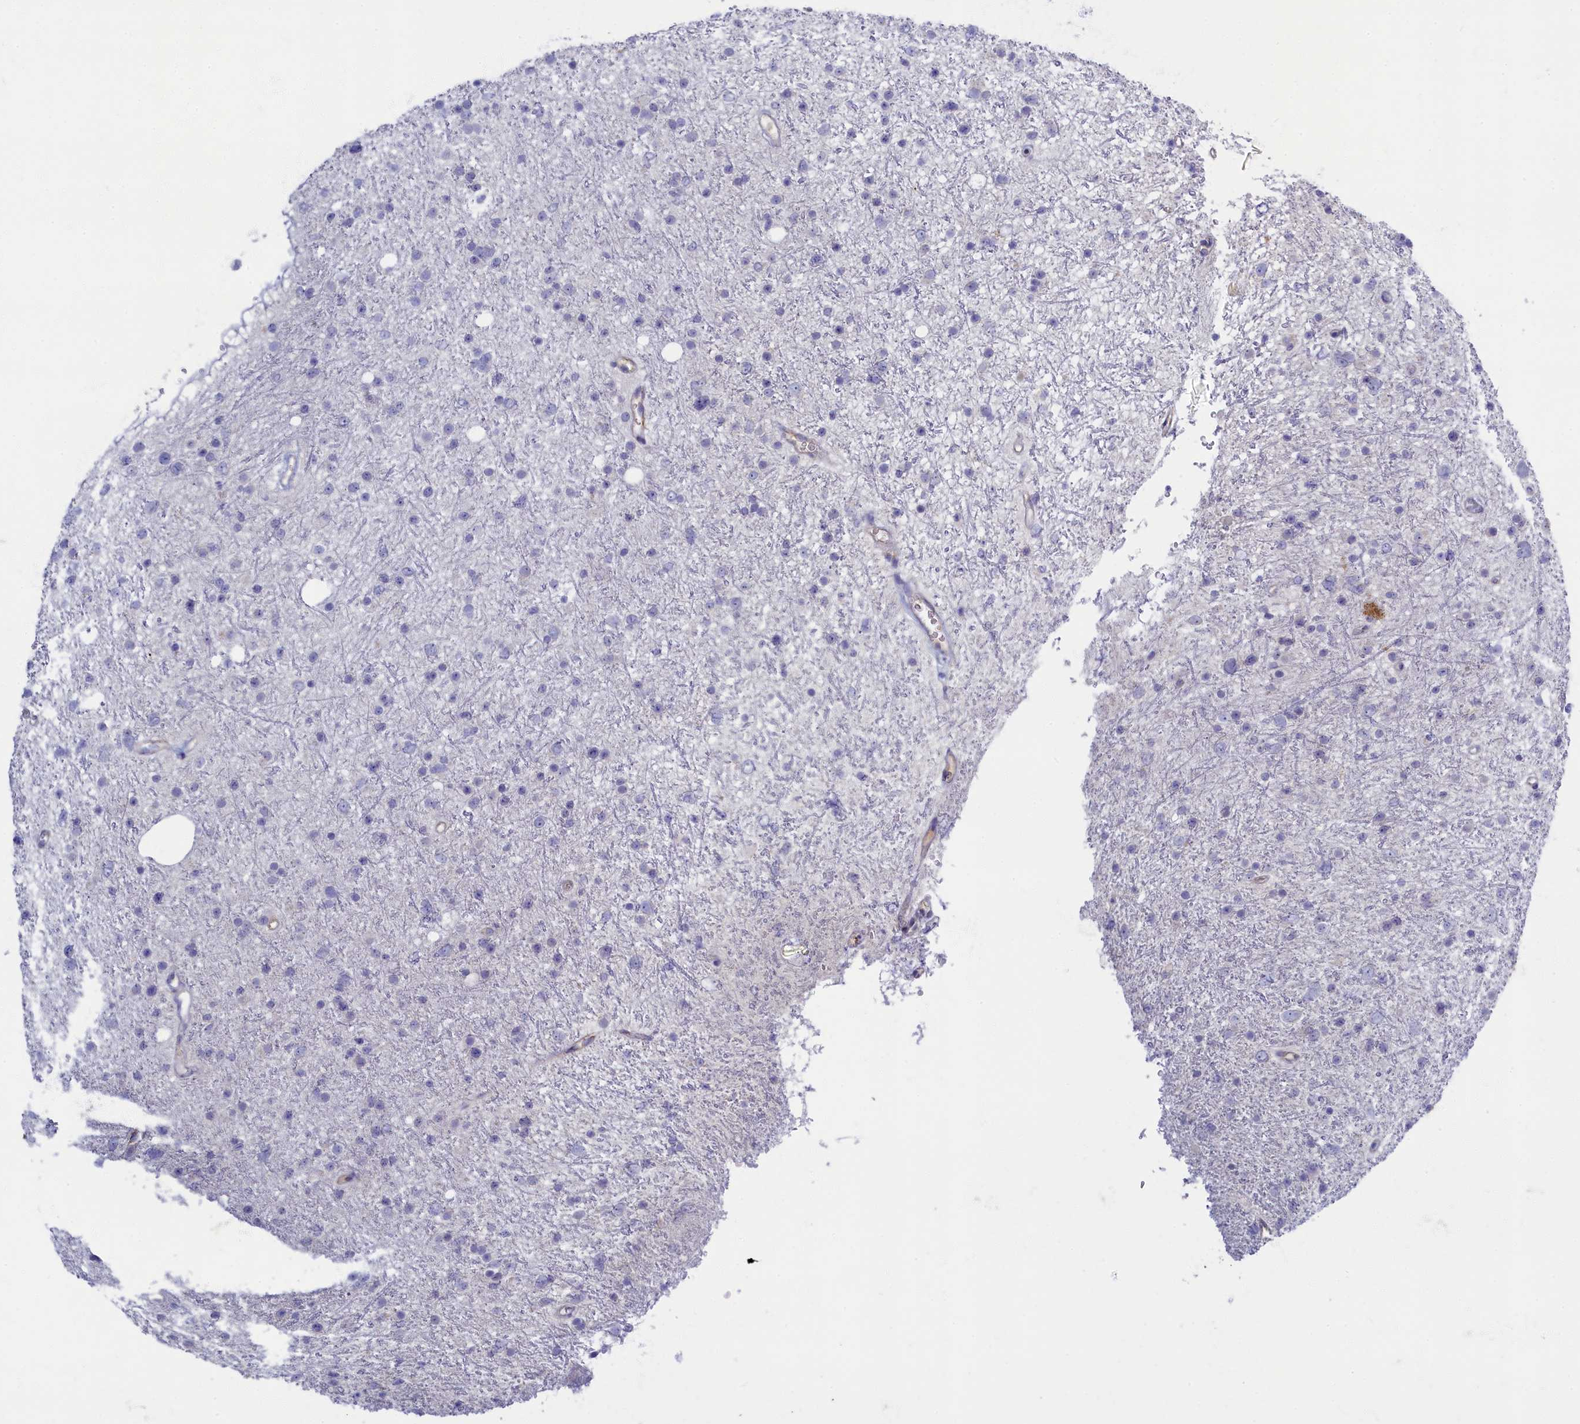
{"staining": {"intensity": "negative", "quantity": "none", "location": "none"}, "tissue": "glioma", "cell_type": "Tumor cells", "image_type": "cancer", "snomed": [{"axis": "morphology", "description": "Glioma, malignant, Low grade"}, {"axis": "topography", "description": "Cerebral cortex"}], "caption": "Tumor cells are negative for brown protein staining in glioma.", "gene": "OCIAD2", "patient": {"sex": "female", "age": 39}}